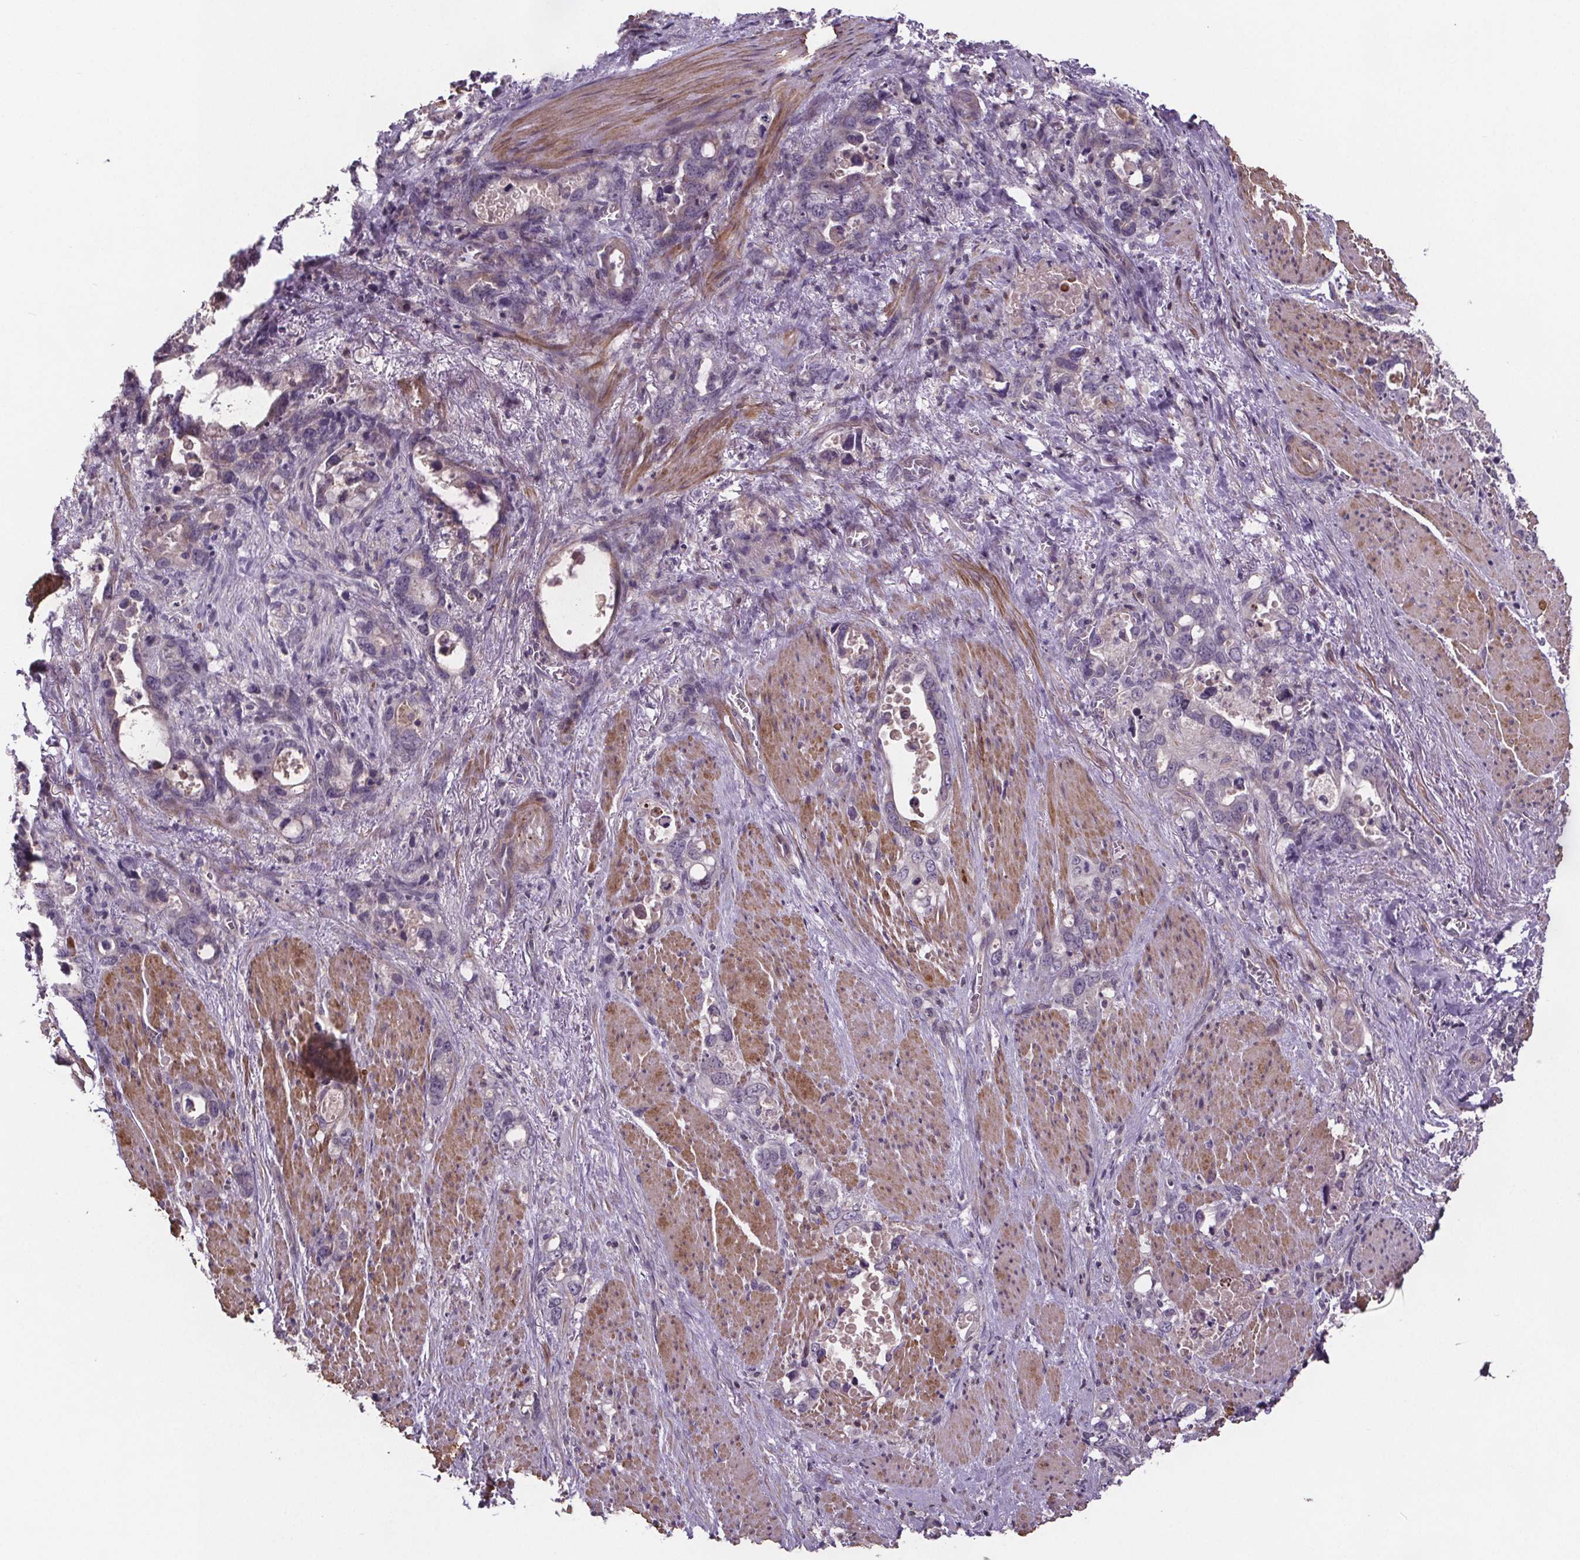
{"staining": {"intensity": "negative", "quantity": "none", "location": "none"}, "tissue": "stomach cancer", "cell_type": "Tumor cells", "image_type": "cancer", "snomed": [{"axis": "morphology", "description": "Normal tissue, NOS"}, {"axis": "morphology", "description": "Adenocarcinoma, NOS"}, {"axis": "topography", "description": "Esophagus"}, {"axis": "topography", "description": "Stomach, upper"}], "caption": "Tumor cells show no significant protein staining in stomach cancer.", "gene": "CLN3", "patient": {"sex": "male", "age": 74}}